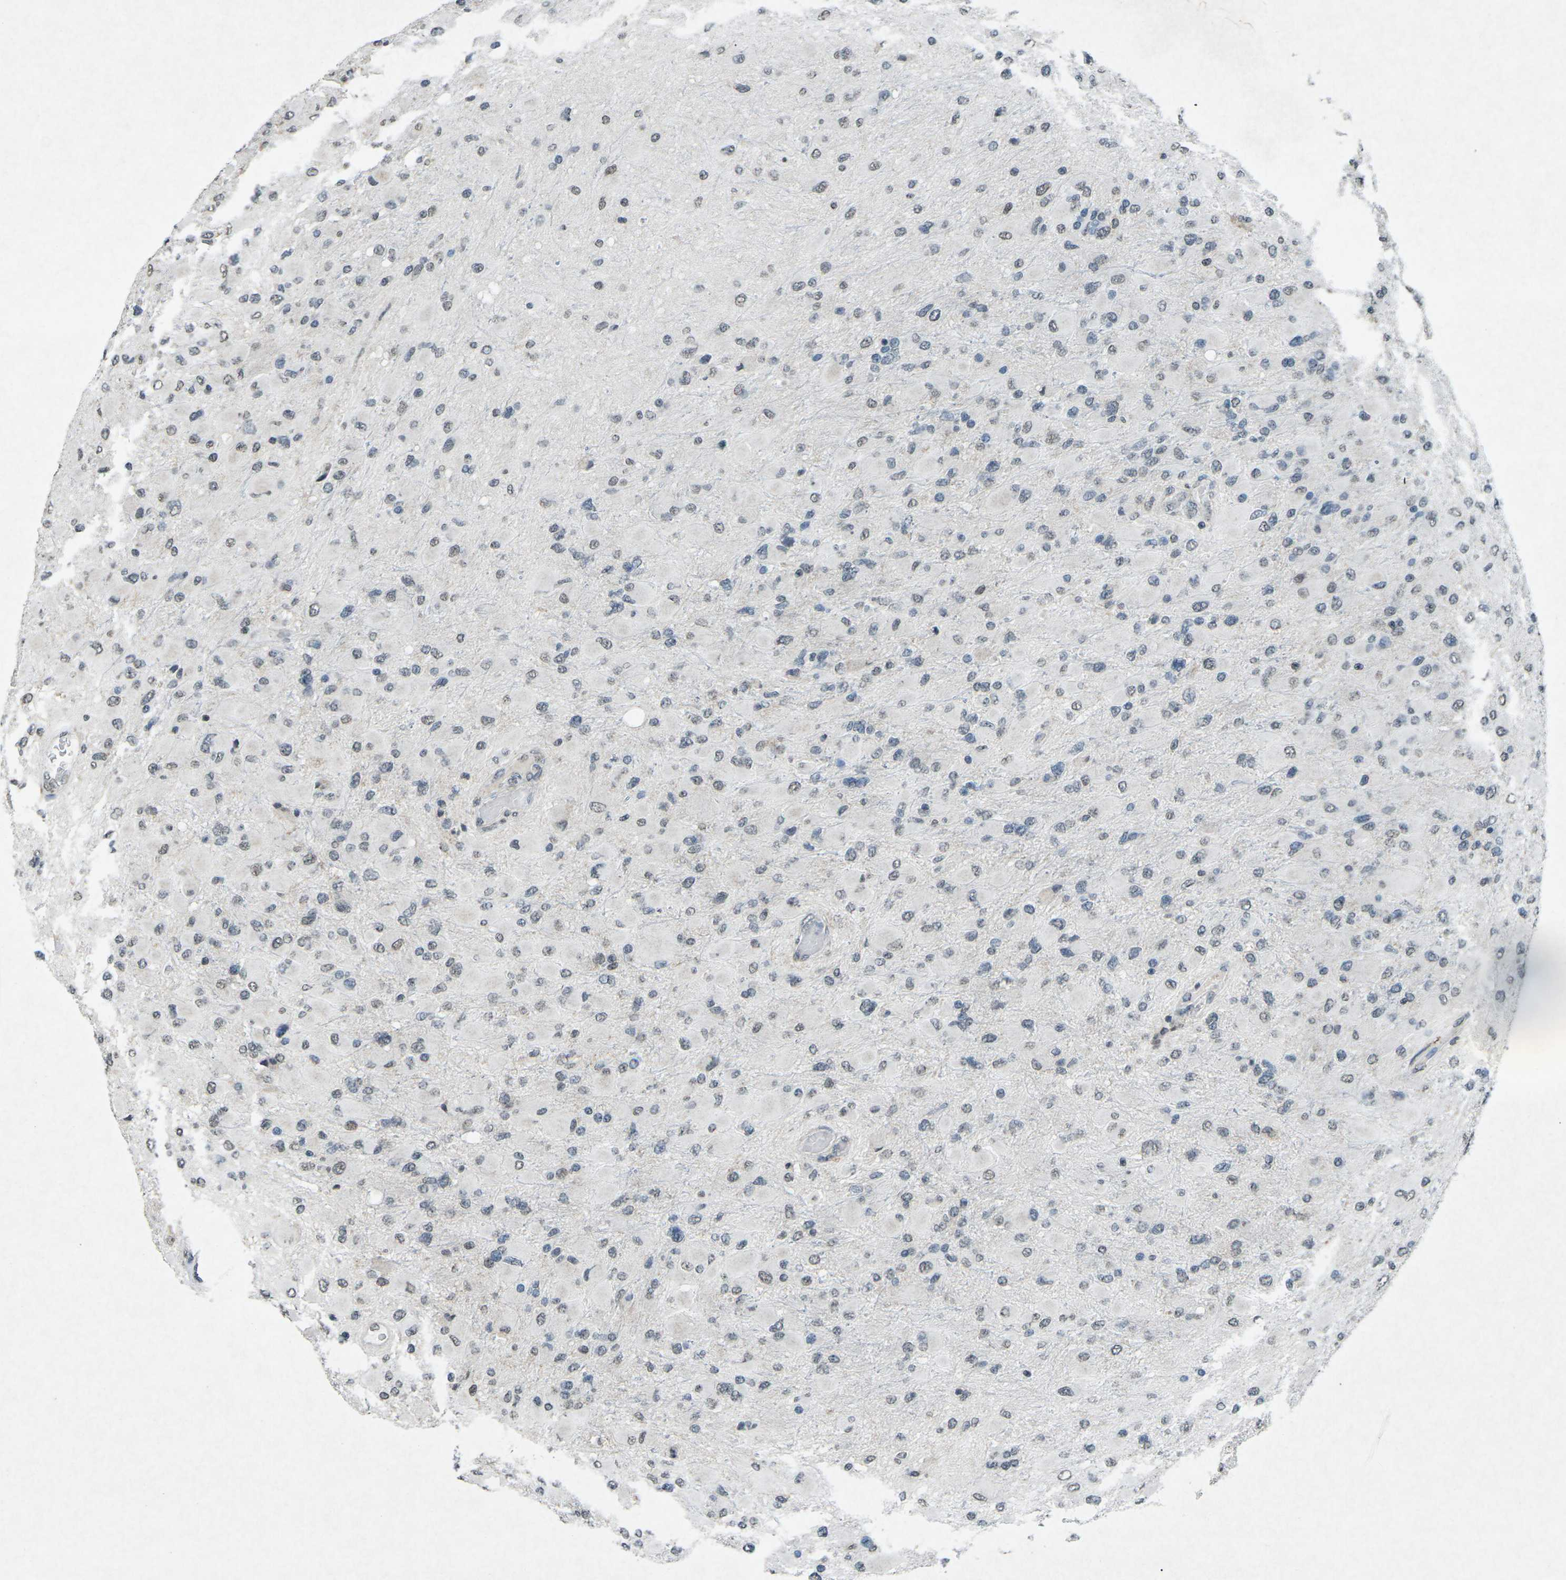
{"staining": {"intensity": "weak", "quantity": "25%-75%", "location": "nuclear"}, "tissue": "glioma", "cell_type": "Tumor cells", "image_type": "cancer", "snomed": [{"axis": "morphology", "description": "Glioma, malignant, High grade"}, {"axis": "topography", "description": "Cerebral cortex"}], "caption": "Protein analysis of glioma tissue demonstrates weak nuclear staining in about 25%-75% of tumor cells.", "gene": "TFR2", "patient": {"sex": "female", "age": 36}}